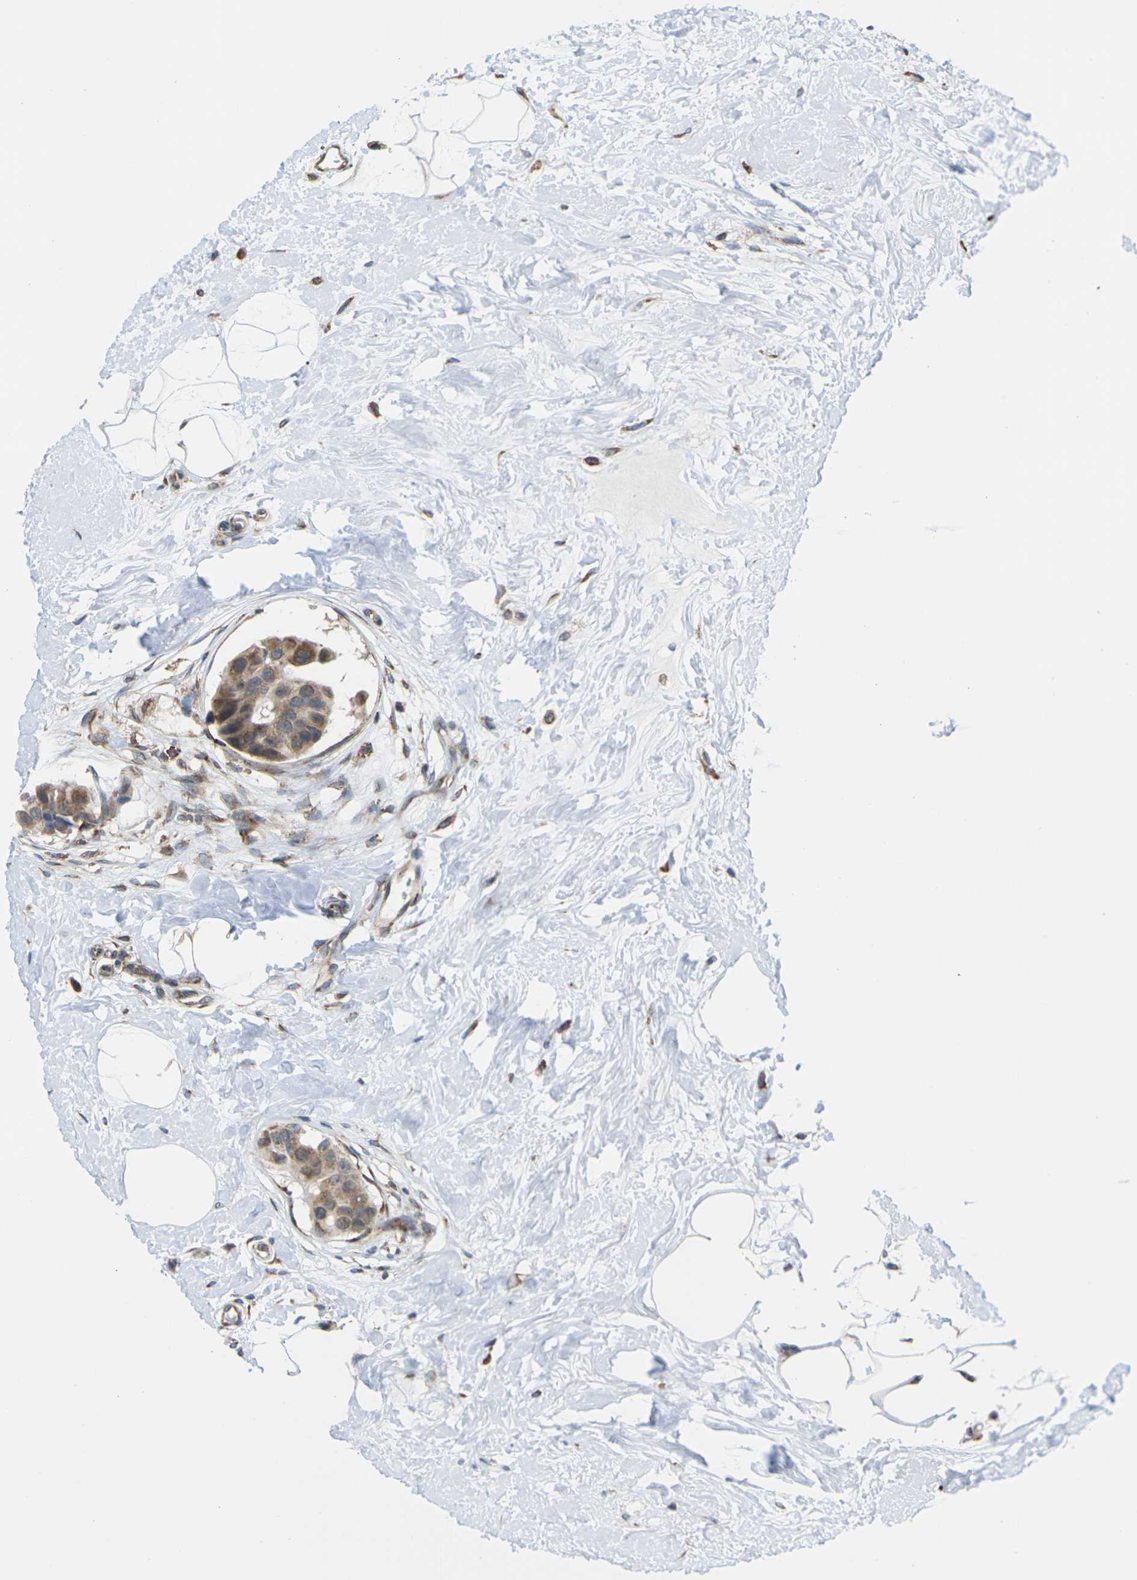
{"staining": {"intensity": "moderate", "quantity": ">75%", "location": "cytoplasmic/membranous"}, "tissue": "breast cancer", "cell_type": "Tumor cells", "image_type": "cancer", "snomed": [{"axis": "morphology", "description": "Normal tissue, NOS"}, {"axis": "morphology", "description": "Duct carcinoma"}, {"axis": "topography", "description": "Breast"}], "caption": "Breast cancer (infiltrating ductal carcinoma) stained with a brown dye displays moderate cytoplasmic/membranous positive expression in approximately >75% of tumor cells.", "gene": "PDZK1IP1", "patient": {"sex": "female", "age": 39}}